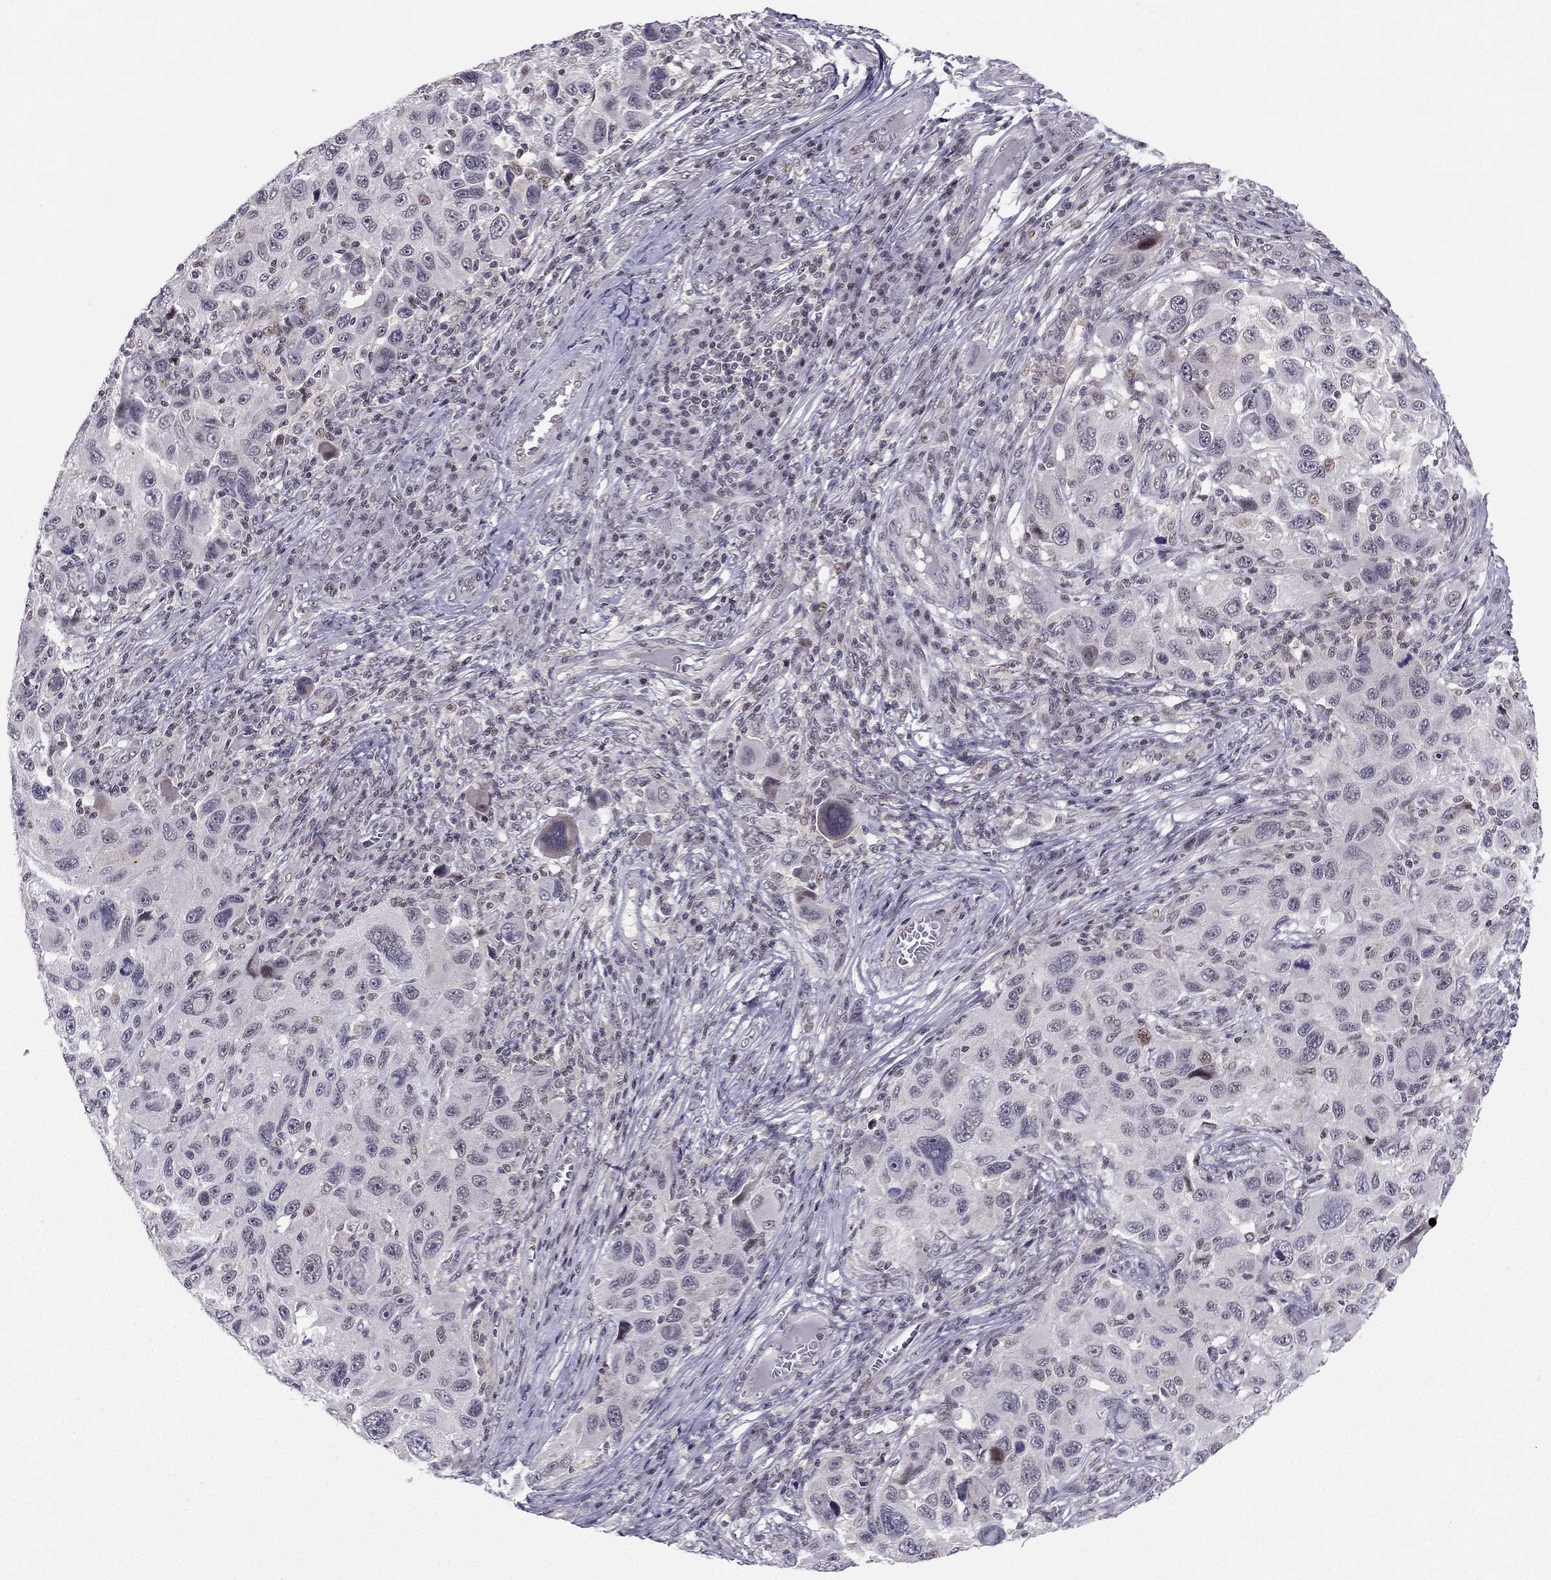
{"staining": {"intensity": "negative", "quantity": "none", "location": "none"}, "tissue": "melanoma", "cell_type": "Tumor cells", "image_type": "cancer", "snomed": [{"axis": "morphology", "description": "Malignant melanoma, NOS"}, {"axis": "topography", "description": "Skin"}], "caption": "Tumor cells show no significant expression in malignant melanoma.", "gene": "RPRD2", "patient": {"sex": "male", "age": 53}}